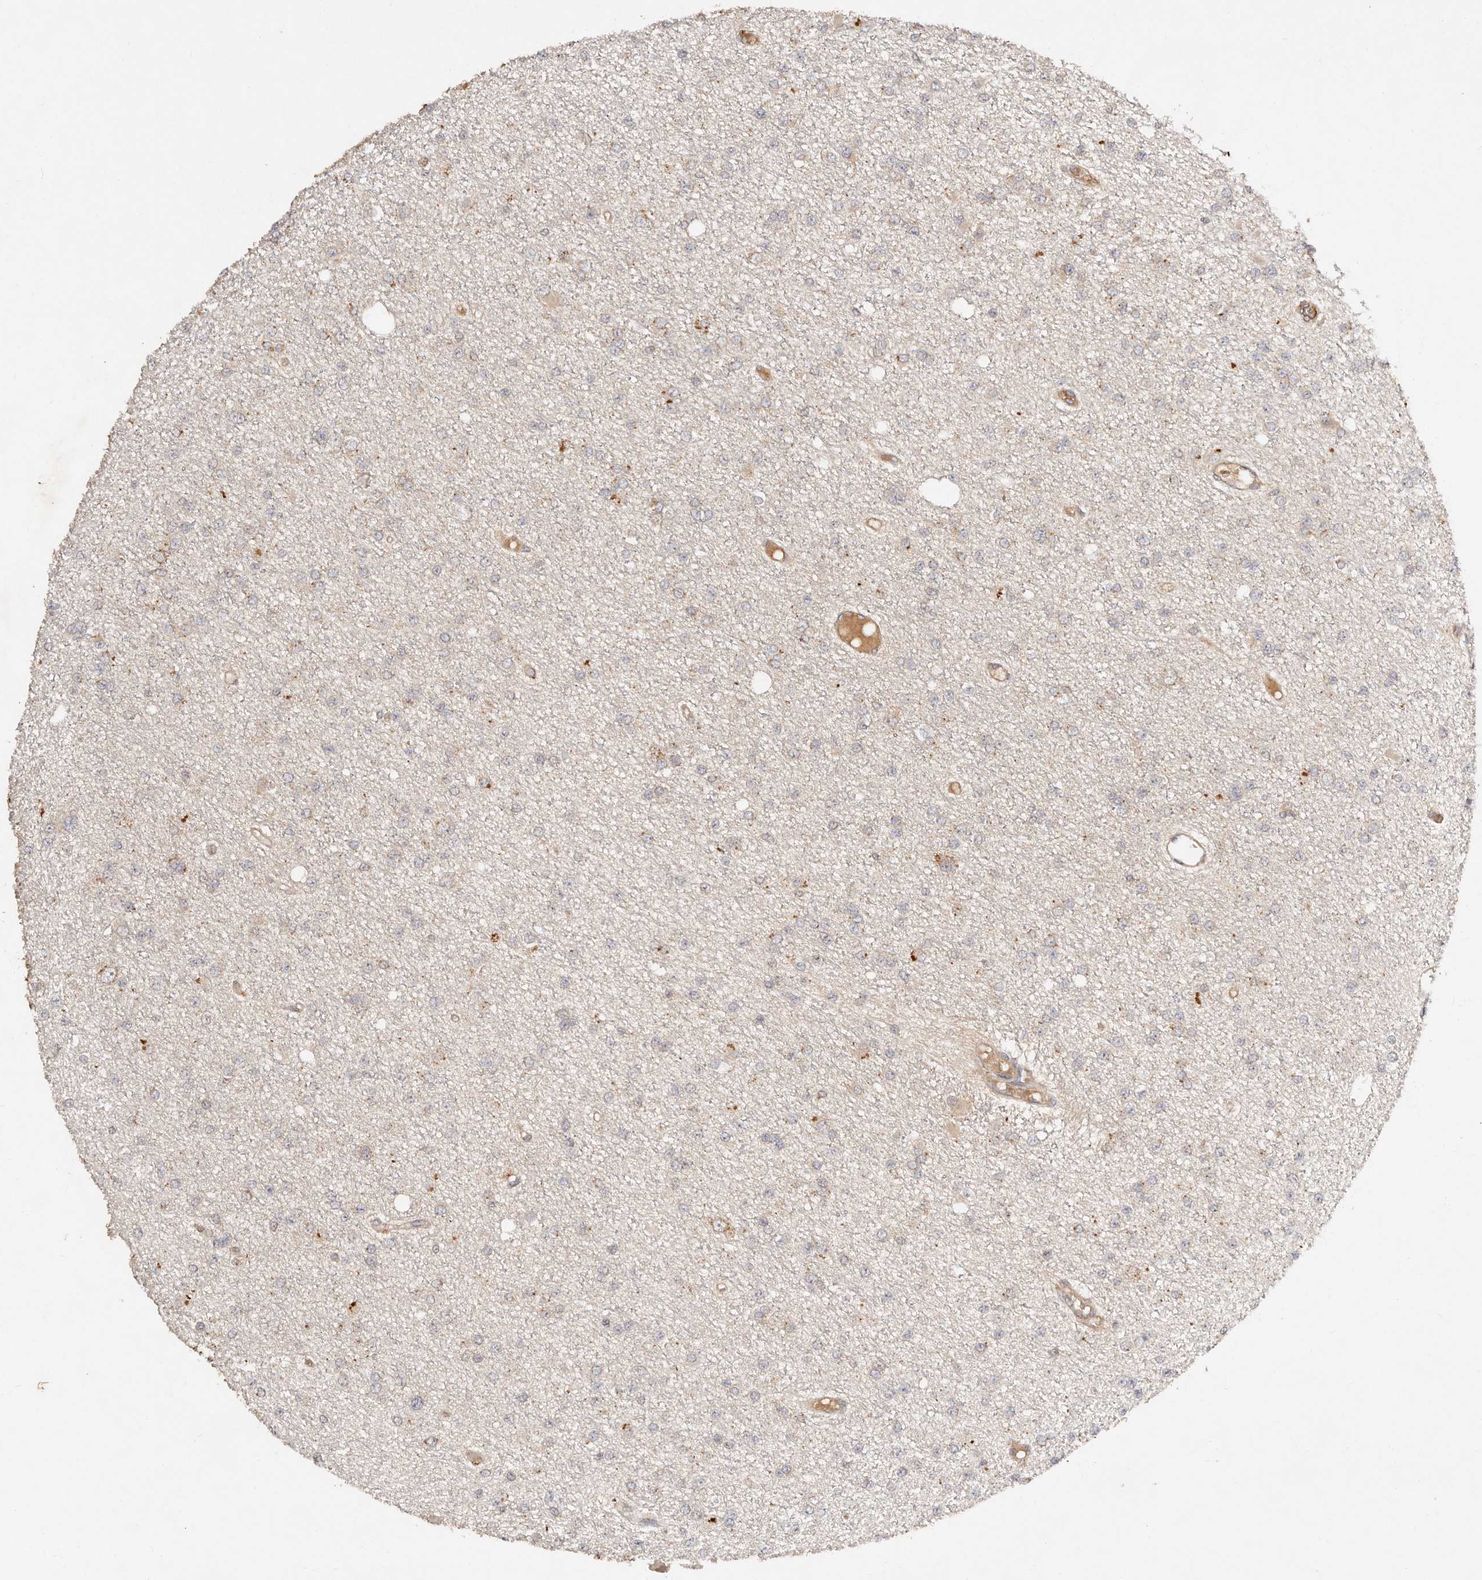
{"staining": {"intensity": "negative", "quantity": "none", "location": "none"}, "tissue": "glioma", "cell_type": "Tumor cells", "image_type": "cancer", "snomed": [{"axis": "morphology", "description": "Glioma, malignant, Low grade"}, {"axis": "topography", "description": "Brain"}], "caption": "The micrograph reveals no staining of tumor cells in glioma. (DAB (3,3'-diaminobenzidine) IHC with hematoxylin counter stain).", "gene": "DENND11", "patient": {"sex": "female", "age": 22}}